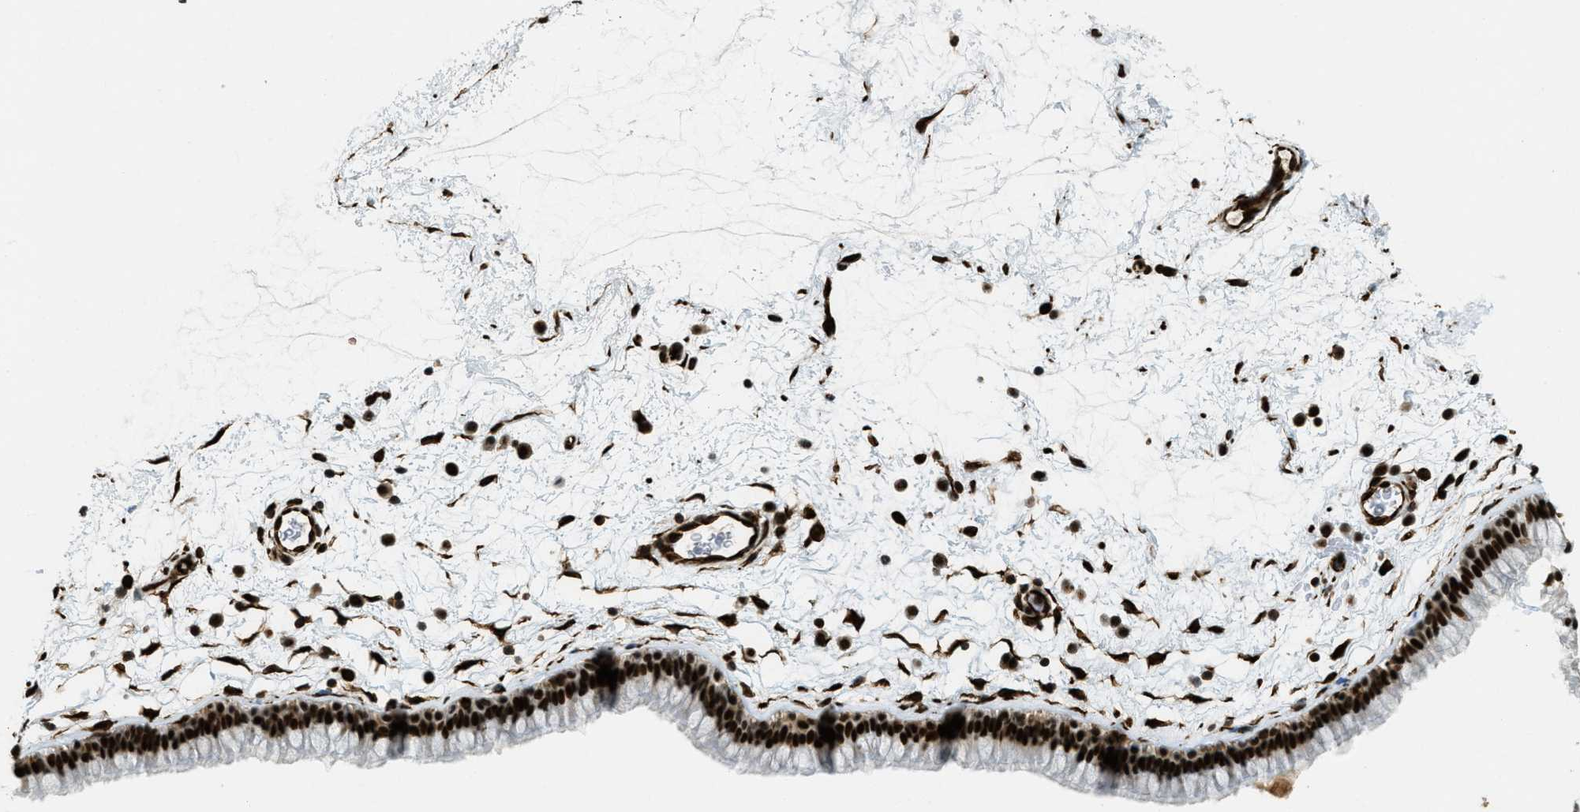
{"staining": {"intensity": "strong", "quantity": ">75%", "location": "nuclear"}, "tissue": "nasopharynx", "cell_type": "Respiratory epithelial cells", "image_type": "normal", "snomed": [{"axis": "morphology", "description": "Normal tissue, NOS"}, {"axis": "morphology", "description": "Inflammation, NOS"}, {"axis": "topography", "description": "Nasopharynx"}], "caption": "Immunohistochemical staining of unremarkable human nasopharynx shows high levels of strong nuclear positivity in approximately >75% of respiratory epithelial cells. Immunohistochemistry stains the protein of interest in brown and the nuclei are stained blue.", "gene": "ZFR", "patient": {"sex": "male", "age": 48}}